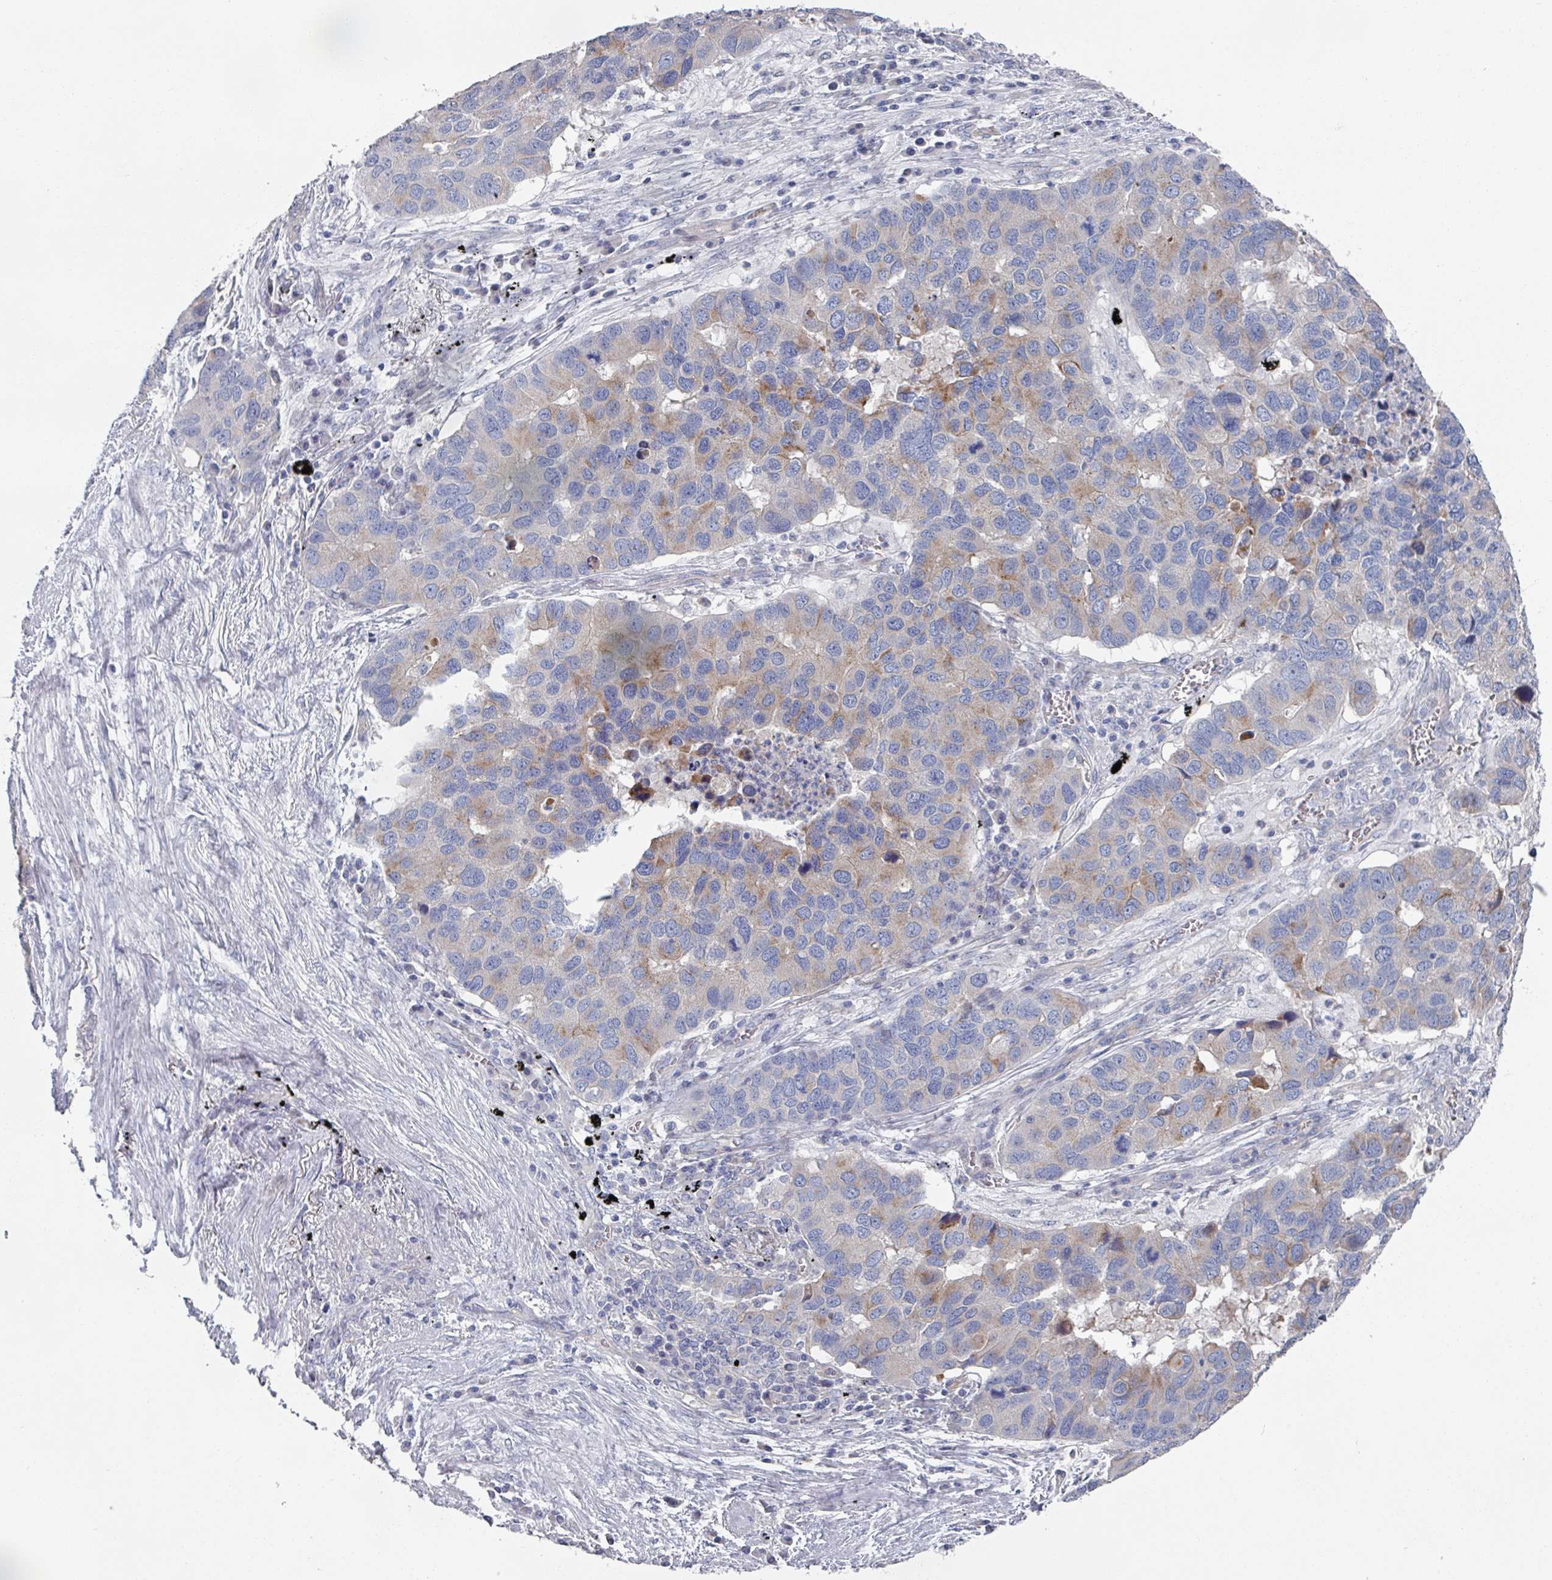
{"staining": {"intensity": "moderate", "quantity": "25%-75%", "location": "cytoplasmic/membranous"}, "tissue": "lung cancer", "cell_type": "Tumor cells", "image_type": "cancer", "snomed": [{"axis": "morphology", "description": "Aneuploidy"}, {"axis": "morphology", "description": "Adenocarcinoma, NOS"}, {"axis": "topography", "description": "Lymph node"}, {"axis": "topography", "description": "Lung"}], "caption": "Protein staining of adenocarcinoma (lung) tissue demonstrates moderate cytoplasmic/membranous expression in about 25%-75% of tumor cells. The staining is performed using DAB brown chromogen to label protein expression. The nuclei are counter-stained blue using hematoxylin.", "gene": "EFL1", "patient": {"sex": "female", "age": 74}}